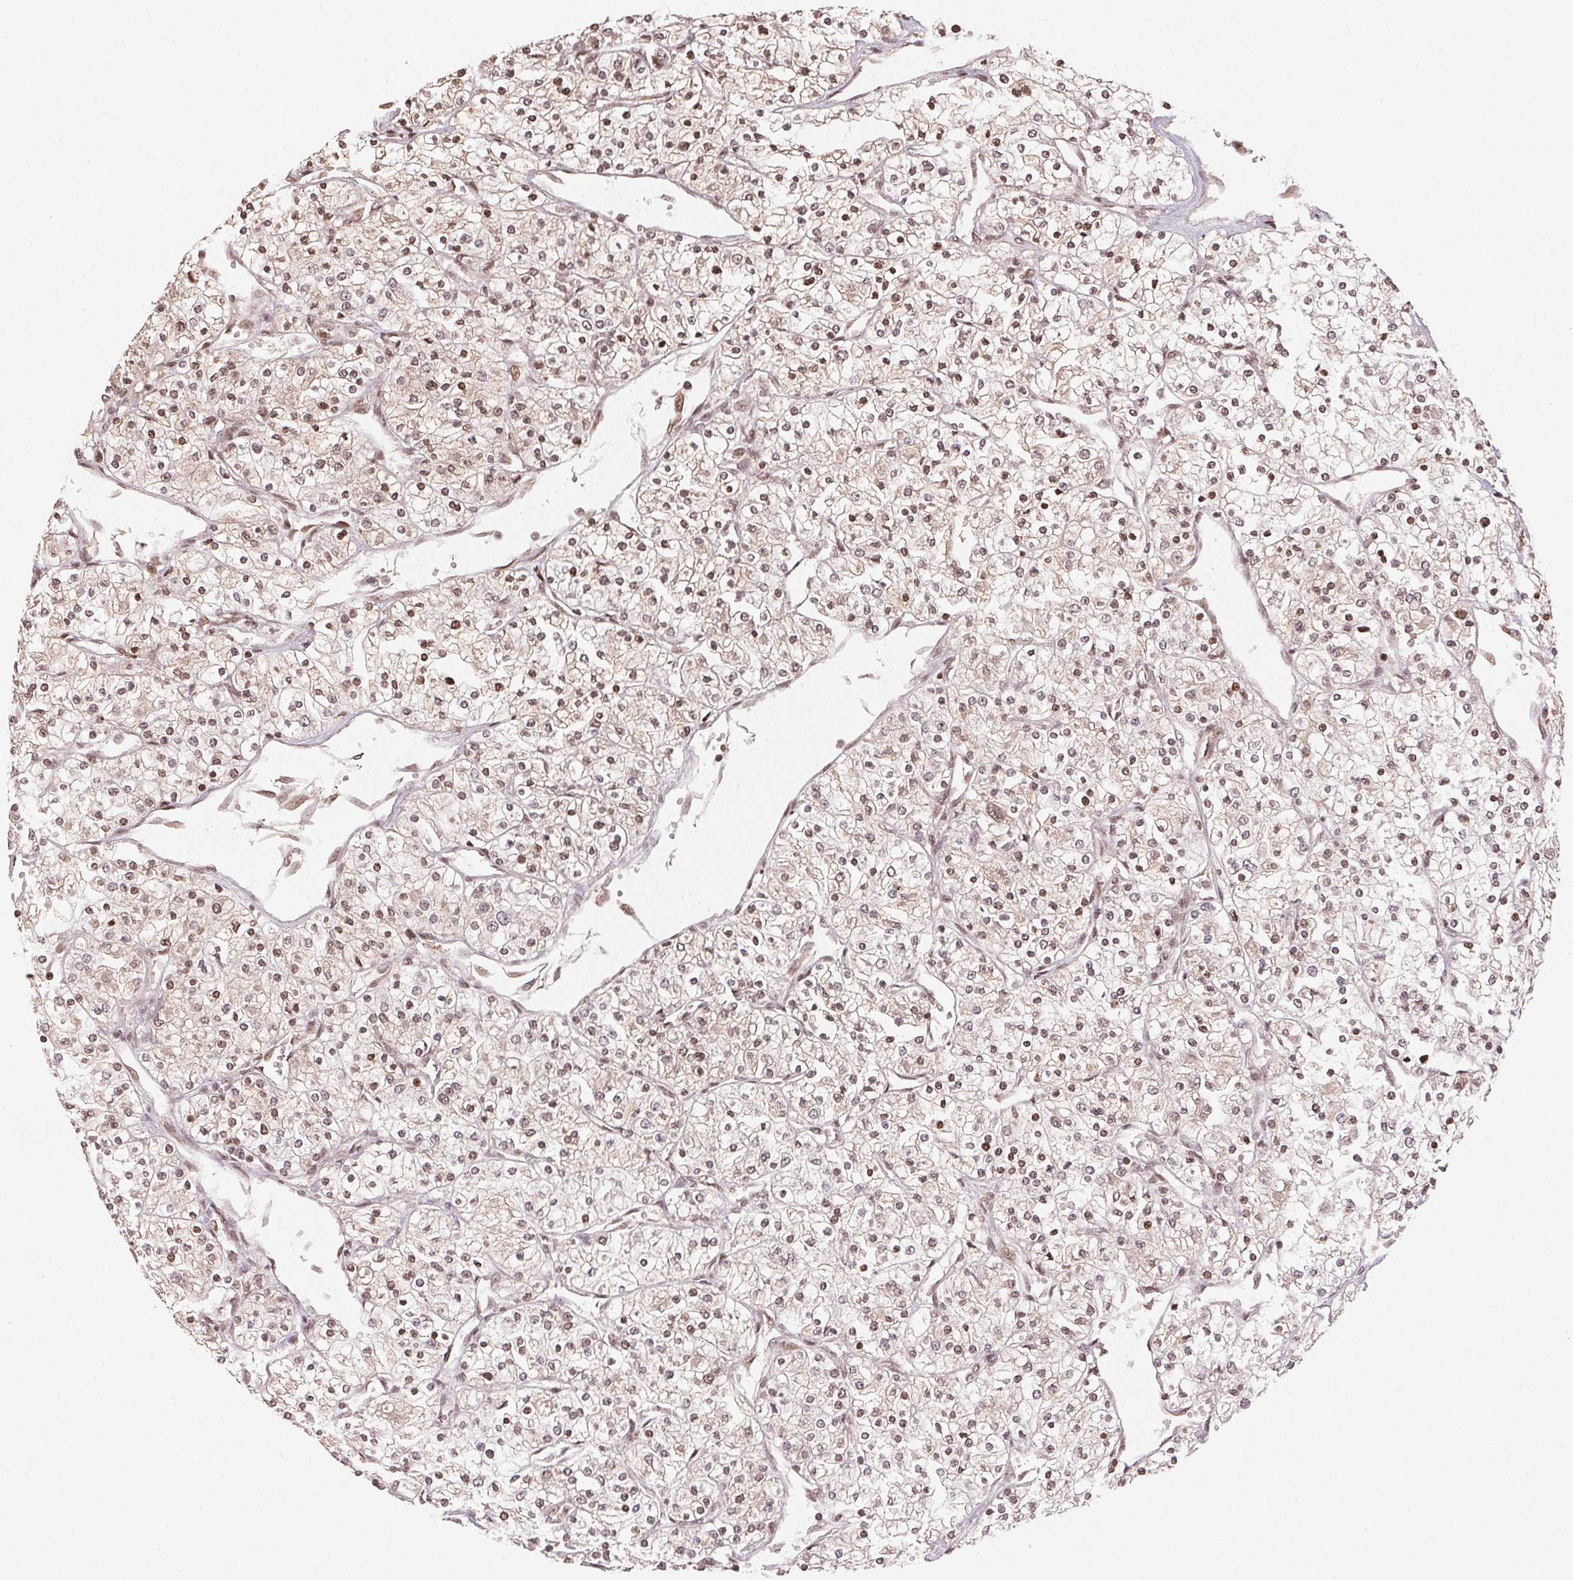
{"staining": {"intensity": "weak", "quantity": ">75%", "location": "cytoplasmic/membranous,nuclear"}, "tissue": "renal cancer", "cell_type": "Tumor cells", "image_type": "cancer", "snomed": [{"axis": "morphology", "description": "Adenocarcinoma, NOS"}, {"axis": "topography", "description": "Kidney"}], "caption": "A high-resolution histopathology image shows immunohistochemistry staining of renal adenocarcinoma, which demonstrates weak cytoplasmic/membranous and nuclear staining in about >75% of tumor cells.", "gene": "MAPKAPK2", "patient": {"sex": "male", "age": 80}}